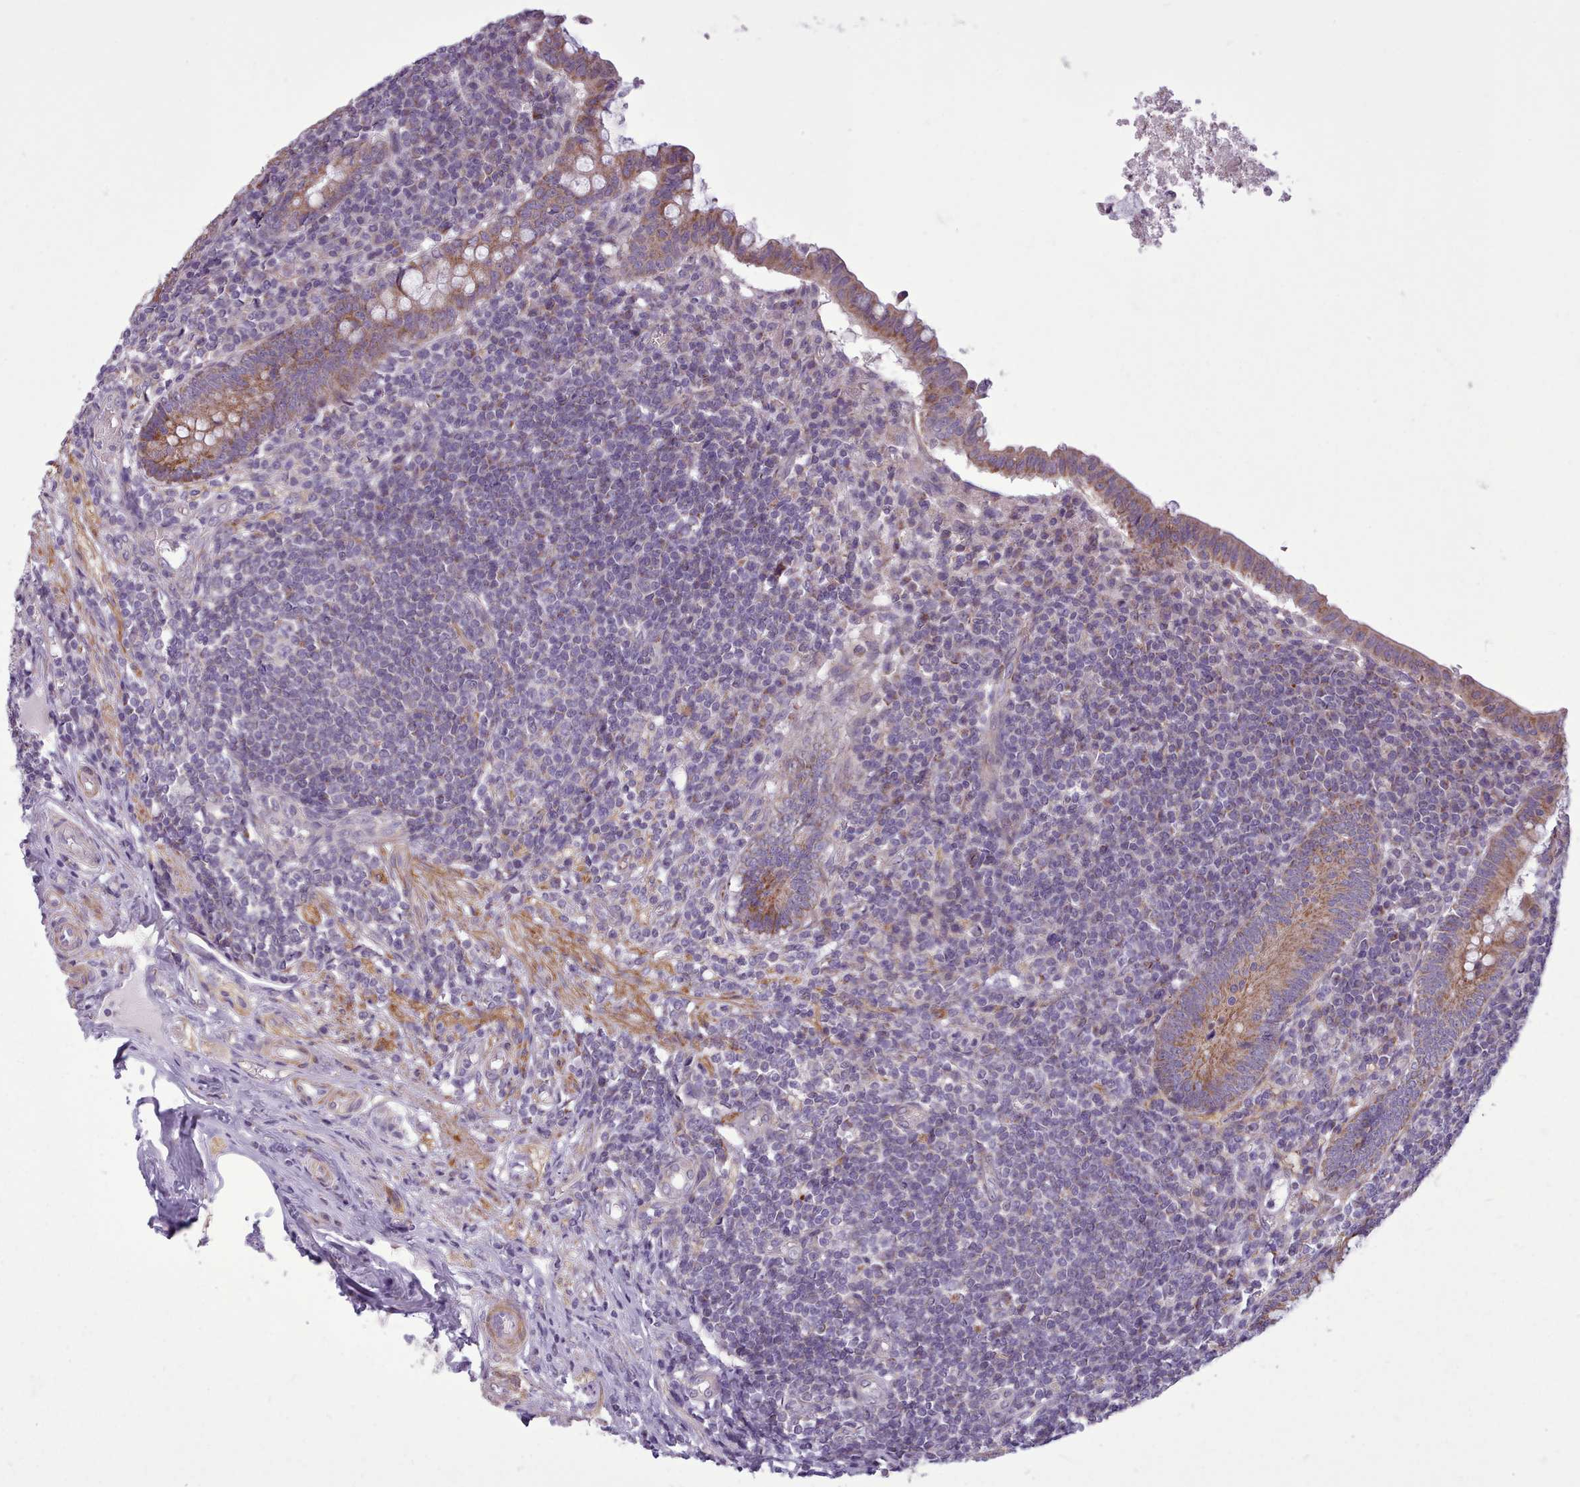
{"staining": {"intensity": "moderate", "quantity": ">75%", "location": "cytoplasmic/membranous"}, "tissue": "appendix", "cell_type": "Glandular cells", "image_type": "normal", "snomed": [{"axis": "morphology", "description": "Normal tissue, NOS"}, {"axis": "topography", "description": "Appendix"}], "caption": "Immunohistochemistry (IHC) image of benign appendix stained for a protein (brown), which shows medium levels of moderate cytoplasmic/membranous positivity in about >75% of glandular cells.", "gene": "AVL9", "patient": {"sex": "male", "age": 83}}